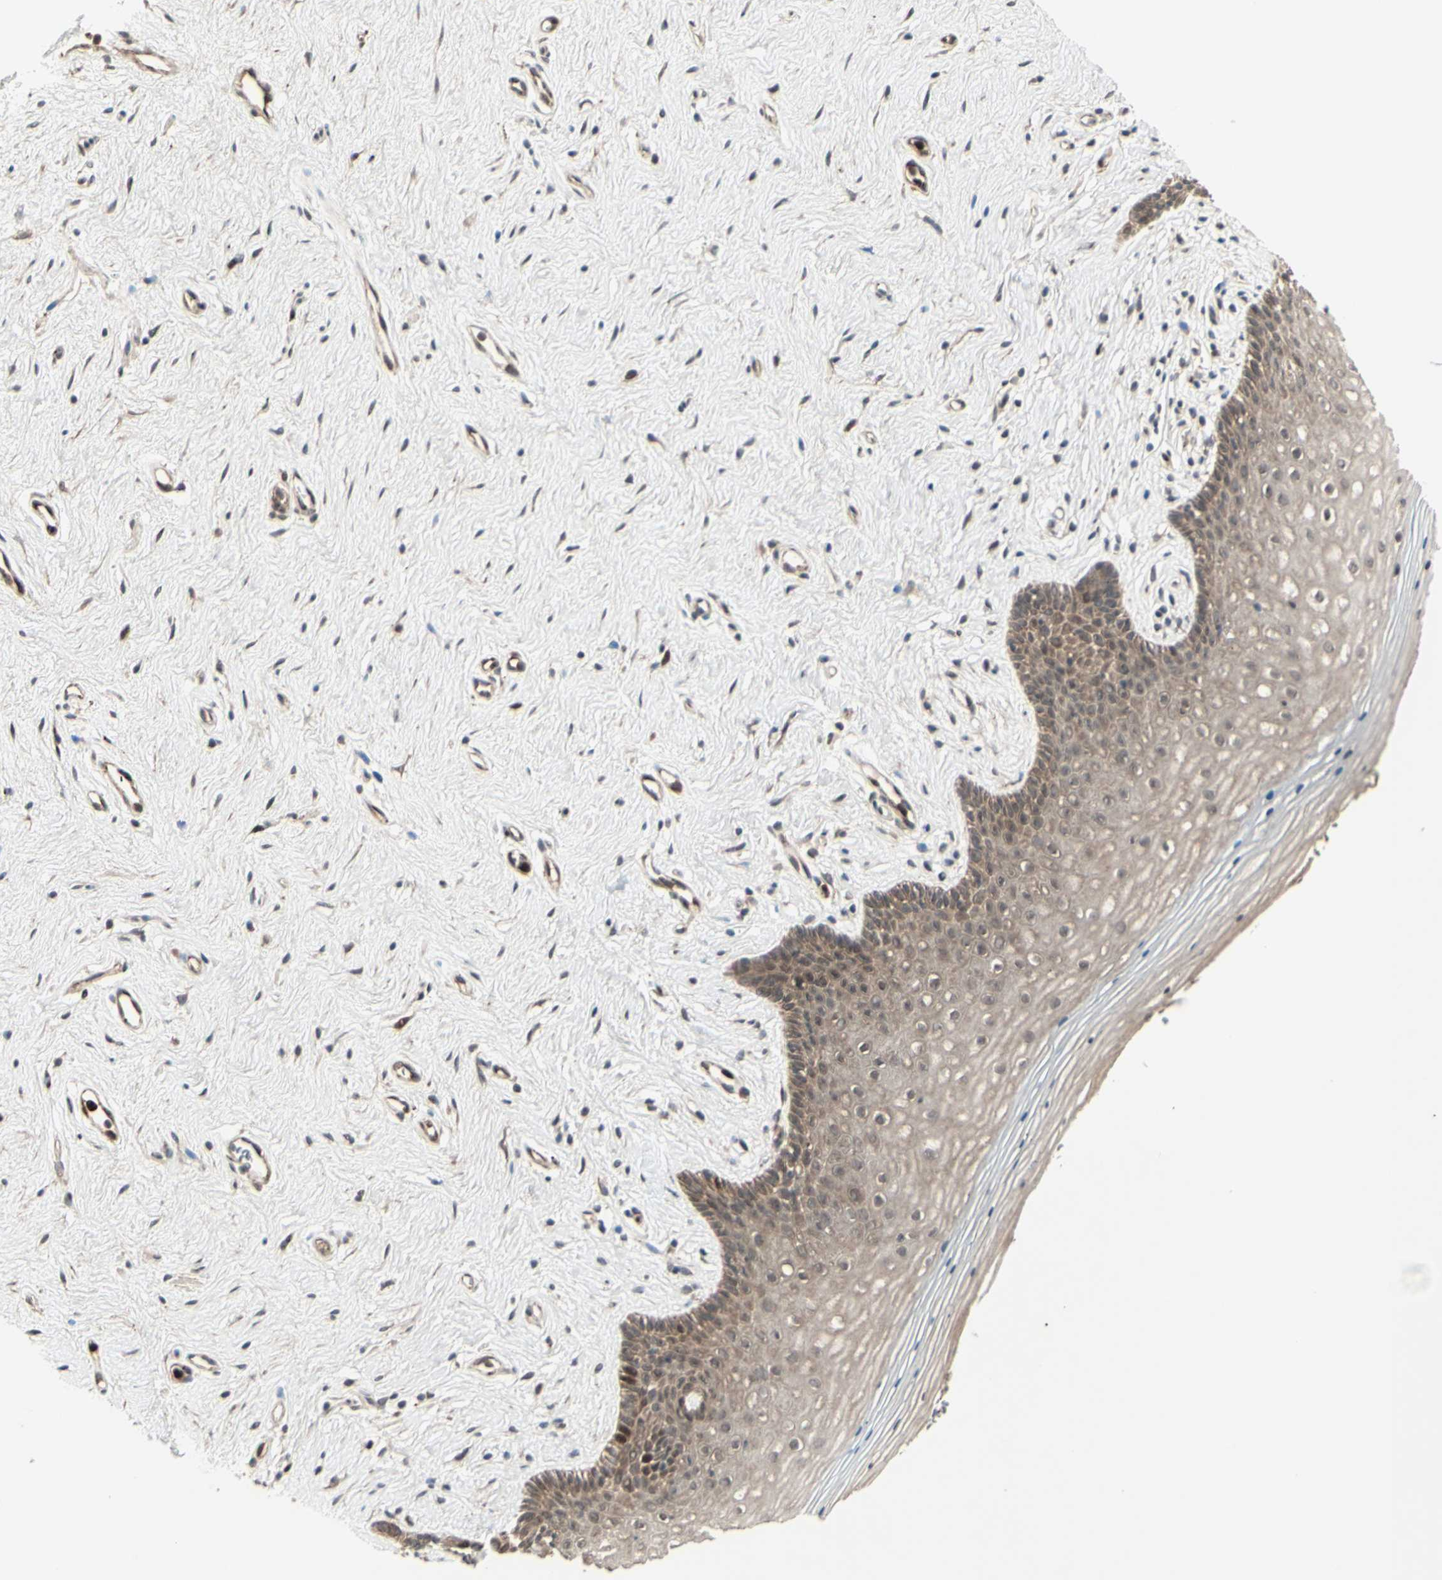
{"staining": {"intensity": "moderate", "quantity": ">75%", "location": "cytoplasmic/membranous"}, "tissue": "vagina", "cell_type": "Squamous epithelial cells", "image_type": "normal", "snomed": [{"axis": "morphology", "description": "Normal tissue, NOS"}, {"axis": "topography", "description": "Vagina"}], "caption": "A high-resolution photomicrograph shows IHC staining of unremarkable vagina, which shows moderate cytoplasmic/membranous positivity in about >75% of squamous epithelial cells. Using DAB (brown) and hematoxylin (blue) stains, captured at high magnification using brightfield microscopy.", "gene": "MLF2", "patient": {"sex": "female", "age": 44}}